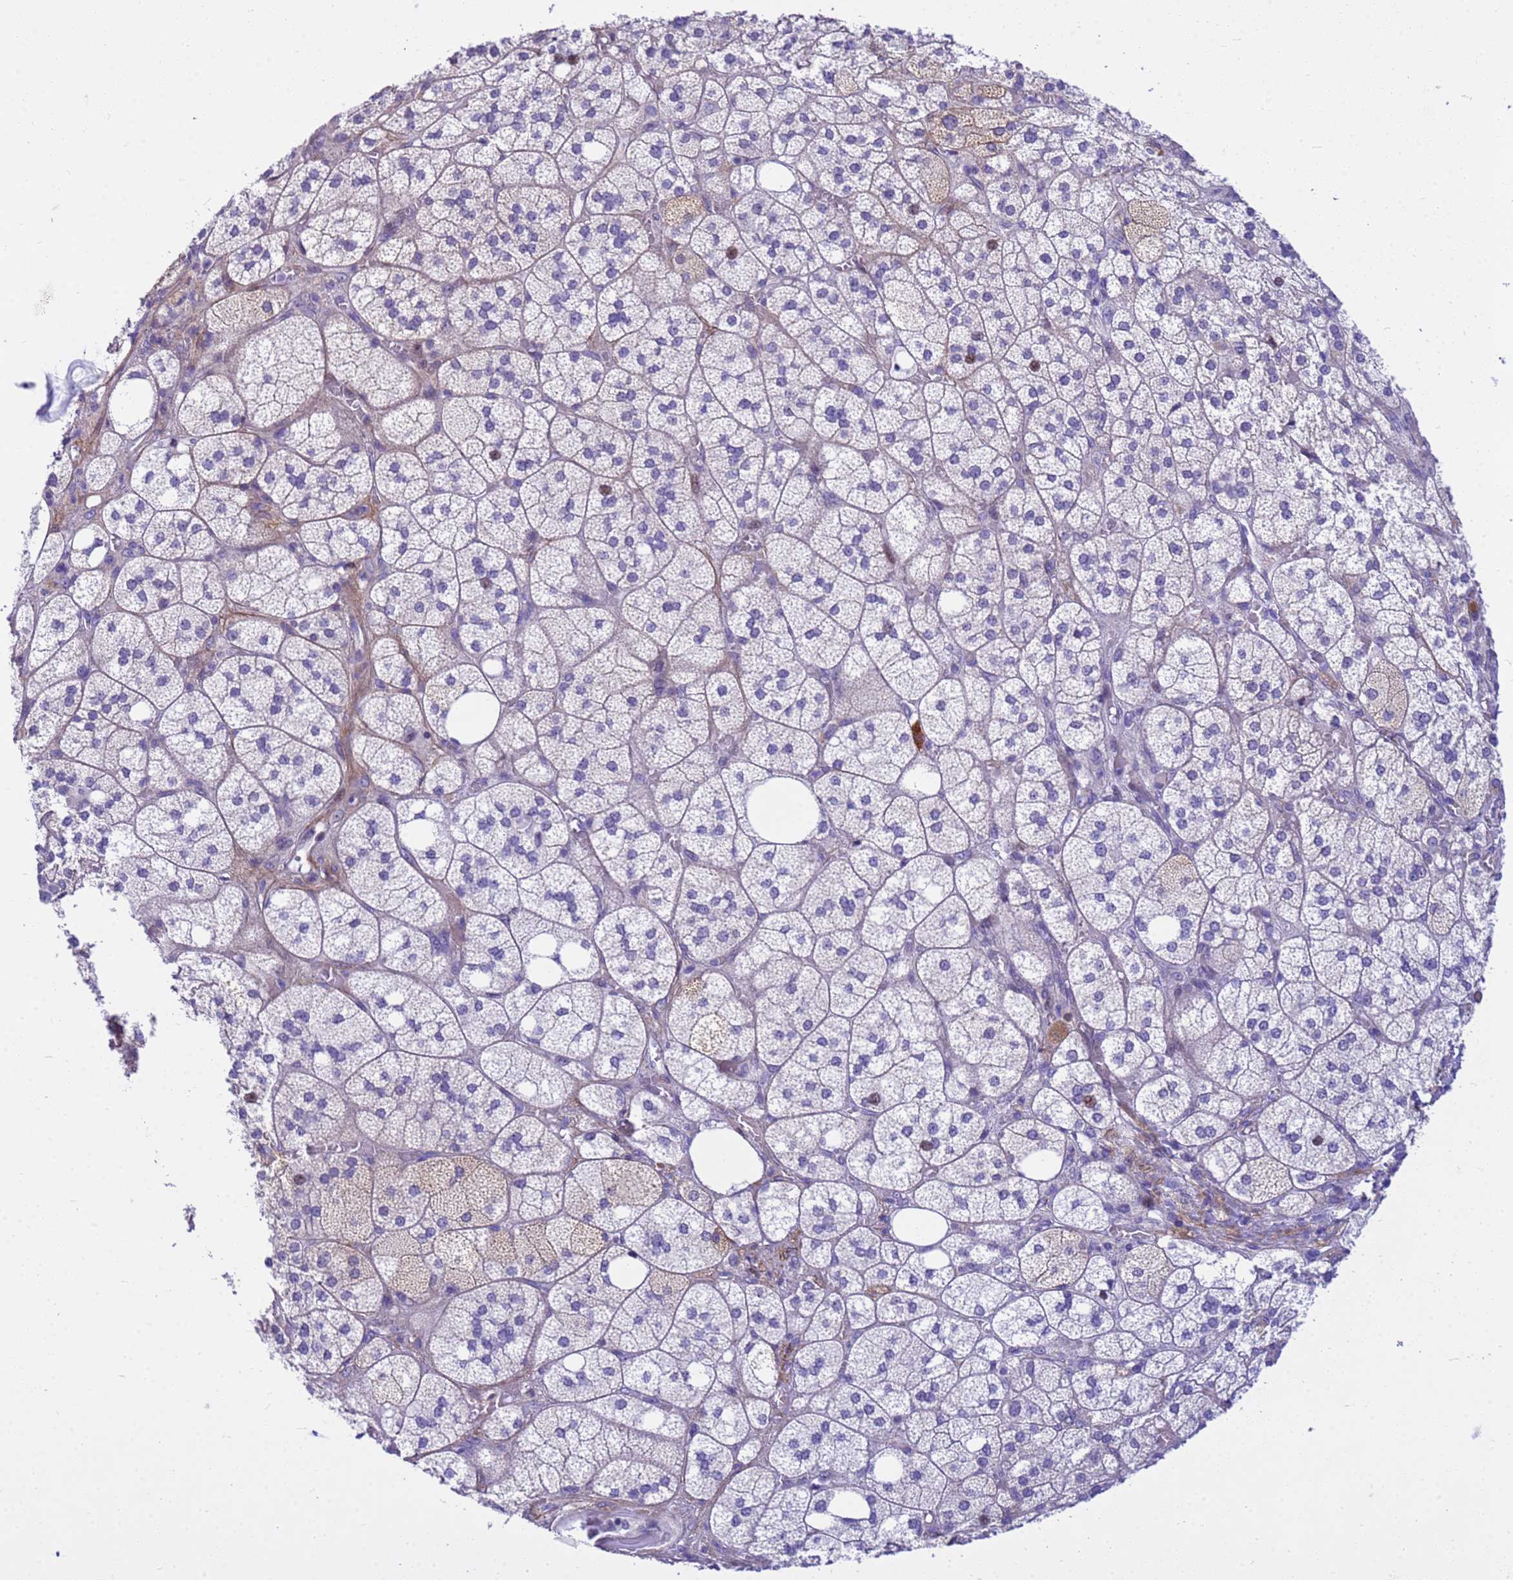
{"staining": {"intensity": "strong", "quantity": "<25%", "location": "cytoplasmic/membranous,nuclear"}, "tissue": "adrenal gland", "cell_type": "Glandular cells", "image_type": "normal", "snomed": [{"axis": "morphology", "description": "Normal tissue, NOS"}, {"axis": "topography", "description": "Adrenal gland"}], "caption": "Adrenal gland stained with immunohistochemistry (IHC) shows strong cytoplasmic/membranous,nuclear staining in about <25% of glandular cells.", "gene": "P2RX7", "patient": {"sex": "male", "age": 61}}